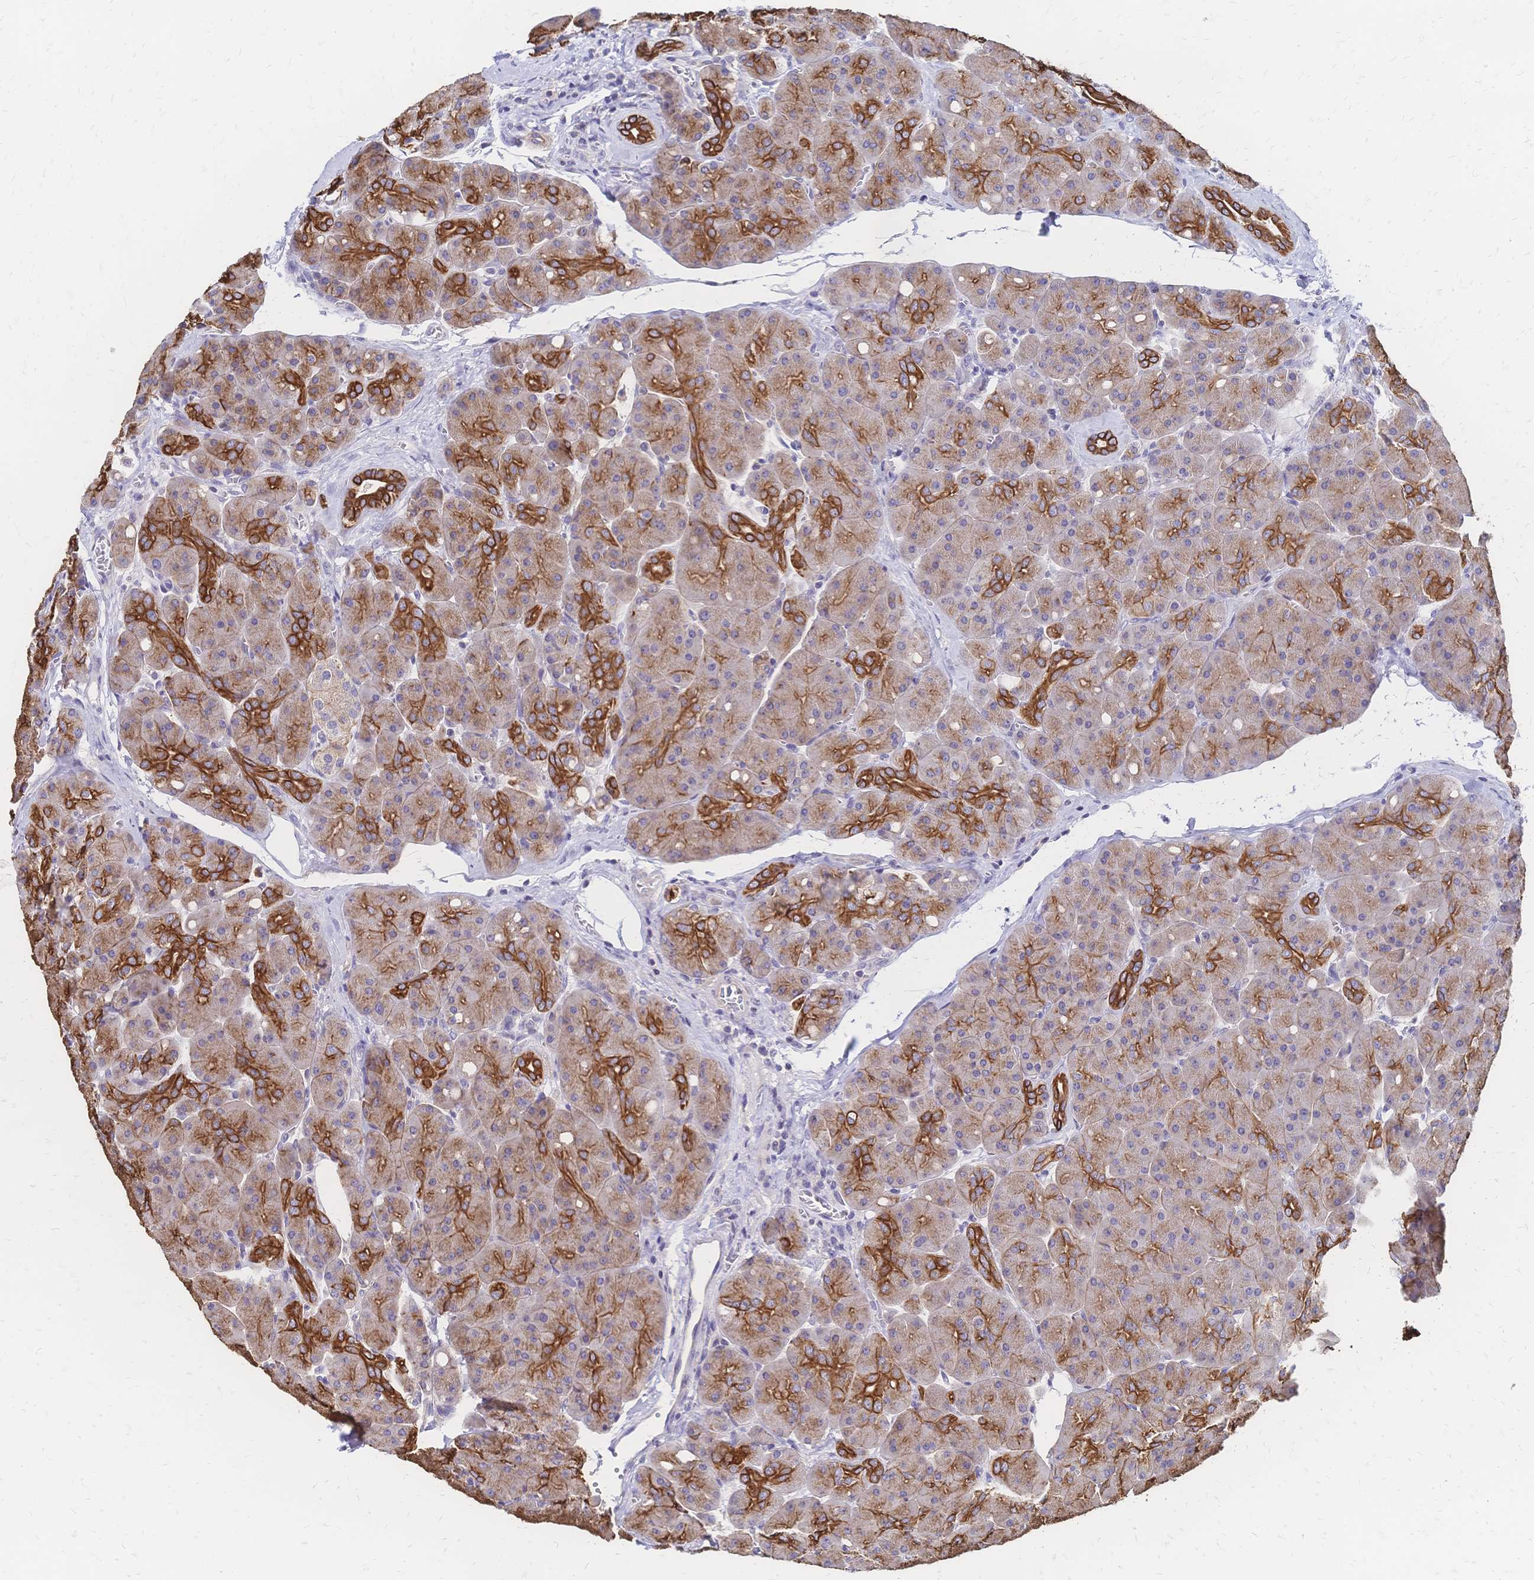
{"staining": {"intensity": "strong", "quantity": "25%-75%", "location": "cytoplasmic/membranous"}, "tissue": "pancreas", "cell_type": "Exocrine glandular cells", "image_type": "normal", "snomed": [{"axis": "morphology", "description": "Normal tissue, NOS"}, {"axis": "topography", "description": "Pancreas"}], "caption": "Immunohistochemistry (DAB (3,3'-diaminobenzidine)) staining of unremarkable pancreas reveals strong cytoplasmic/membranous protein positivity in about 25%-75% of exocrine glandular cells.", "gene": "DTNB", "patient": {"sex": "male", "age": 55}}